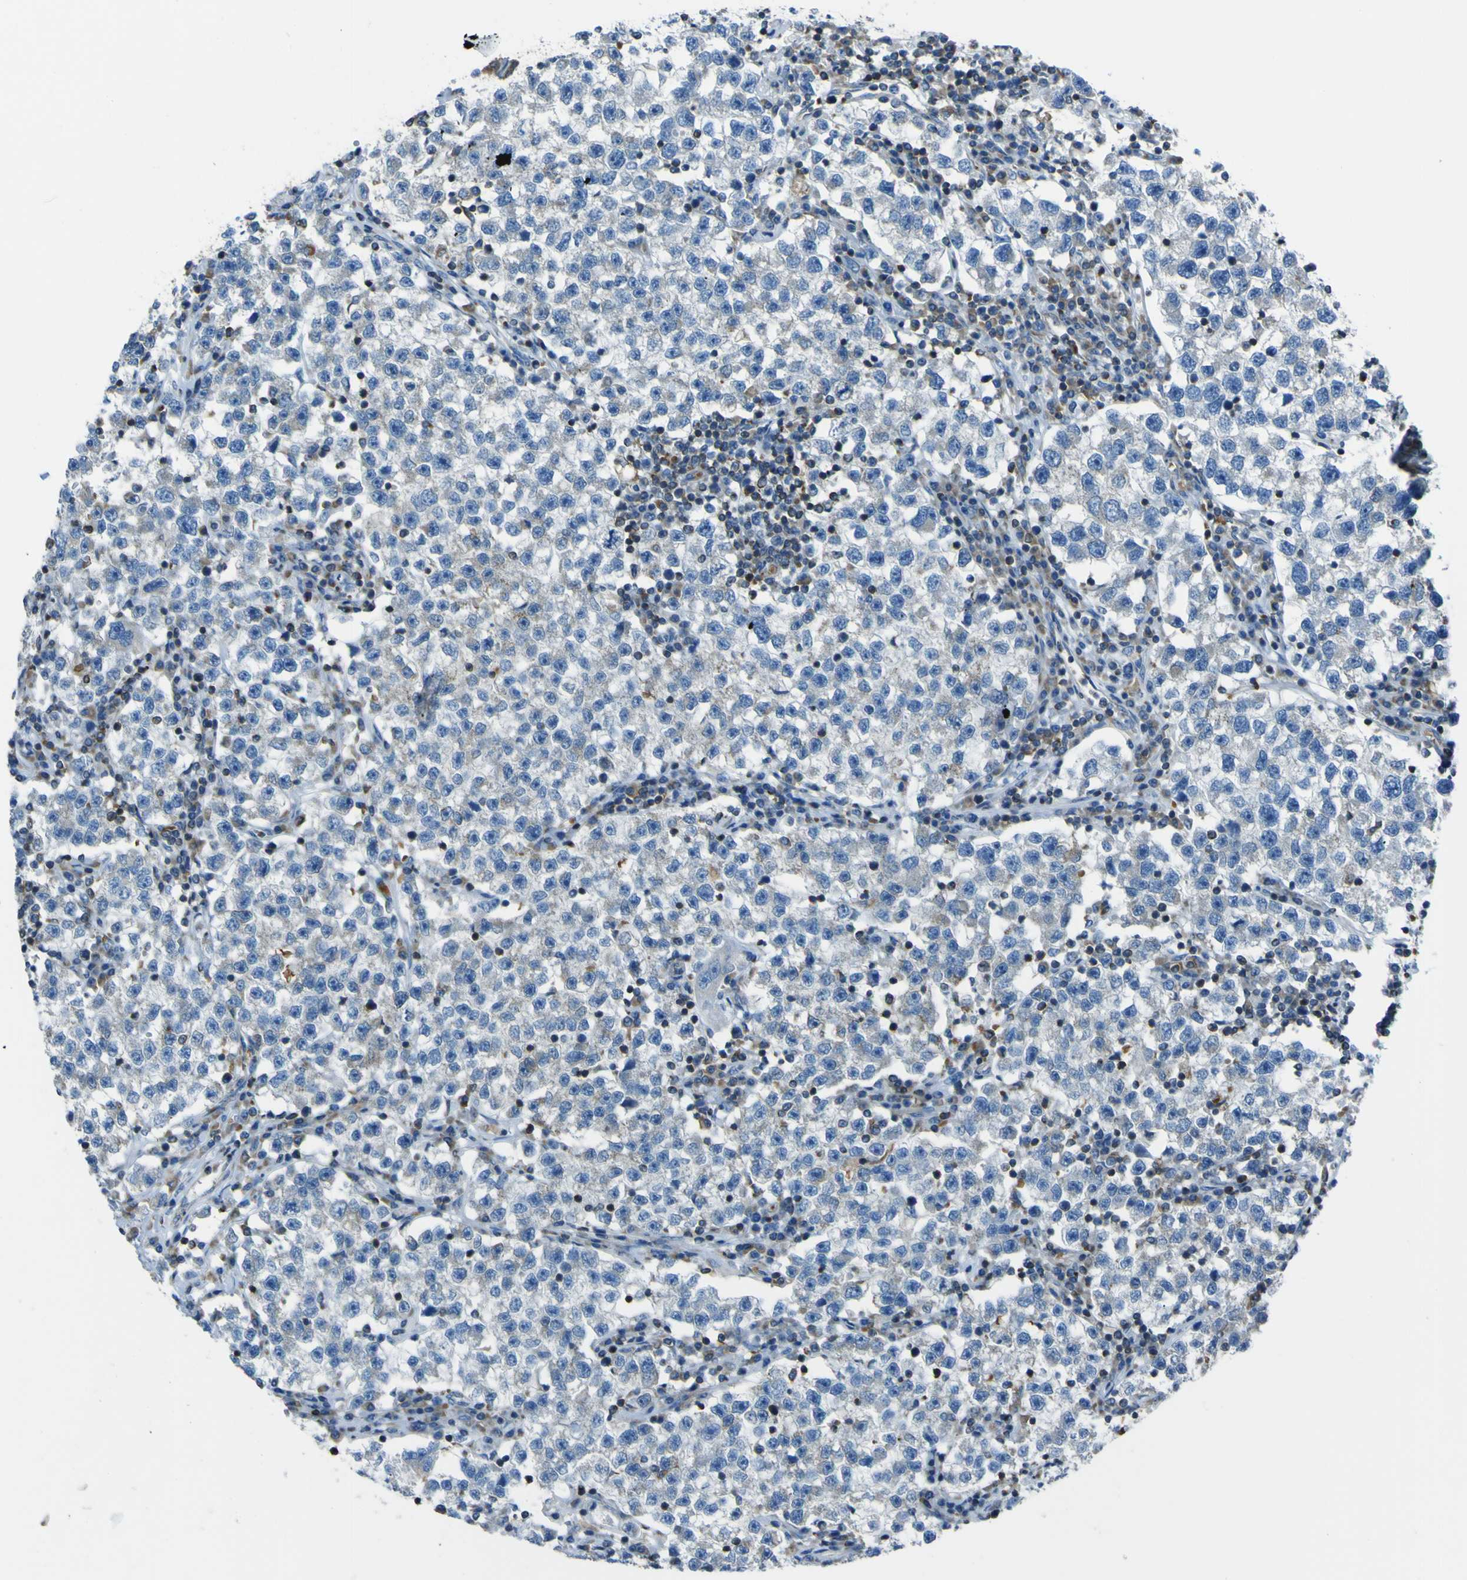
{"staining": {"intensity": "negative", "quantity": "none", "location": "none"}, "tissue": "testis cancer", "cell_type": "Tumor cells", "image_type": "cancer", "snomed": [{"axis": "morphology", "description": "Seminoma, NOS"}, {"axis": "topography", "description": "Testis"}], "caption": "Protein analysis of testis cancer reveals no significant expression in tumor cells. The staining is performed using DAB brown chromogen with nuclei counter-stained in using hematoxylin.", "gene": "STIM1", "patient": {"sex": "male", "age": 22}}